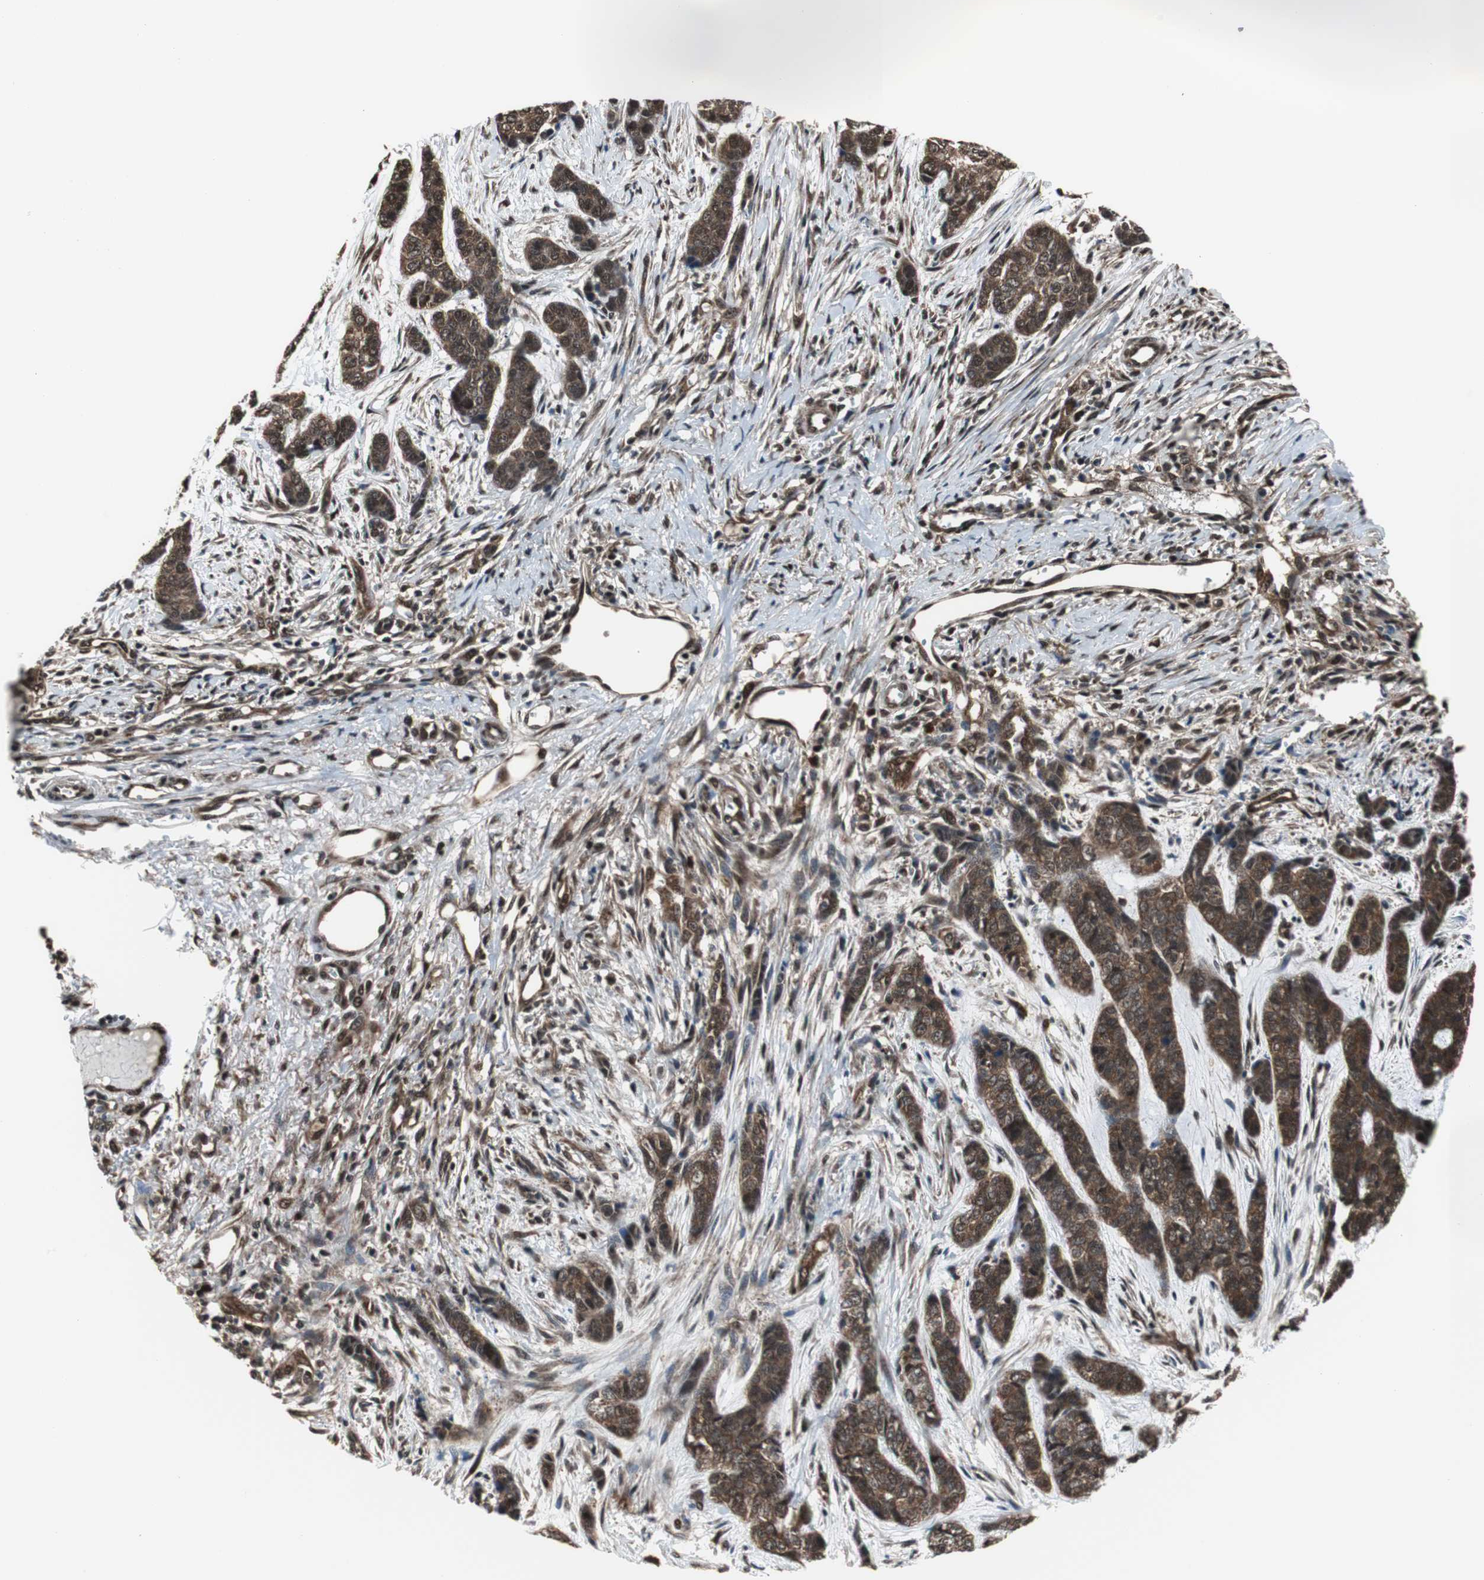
{"staining": {"intensity": "strong", "quantity": ">75%", "location": "cytoplasmic/membranous,nuclear"}, "tissue": "skin cancer", "cell_type": "Tumor cells", "image_type": "cancer", "snomed": [{"axis": "morphology", "description": "Basal cell carcinoma"}, {"axis": "topography", "description": "Skin"}], "caption": "Human skin cancer (basal cell carcinoma) stained with a protein marker displays strong staining in tumor cells.", "gene": "VCP", "patient": {"sex": "female", "age": 64}}